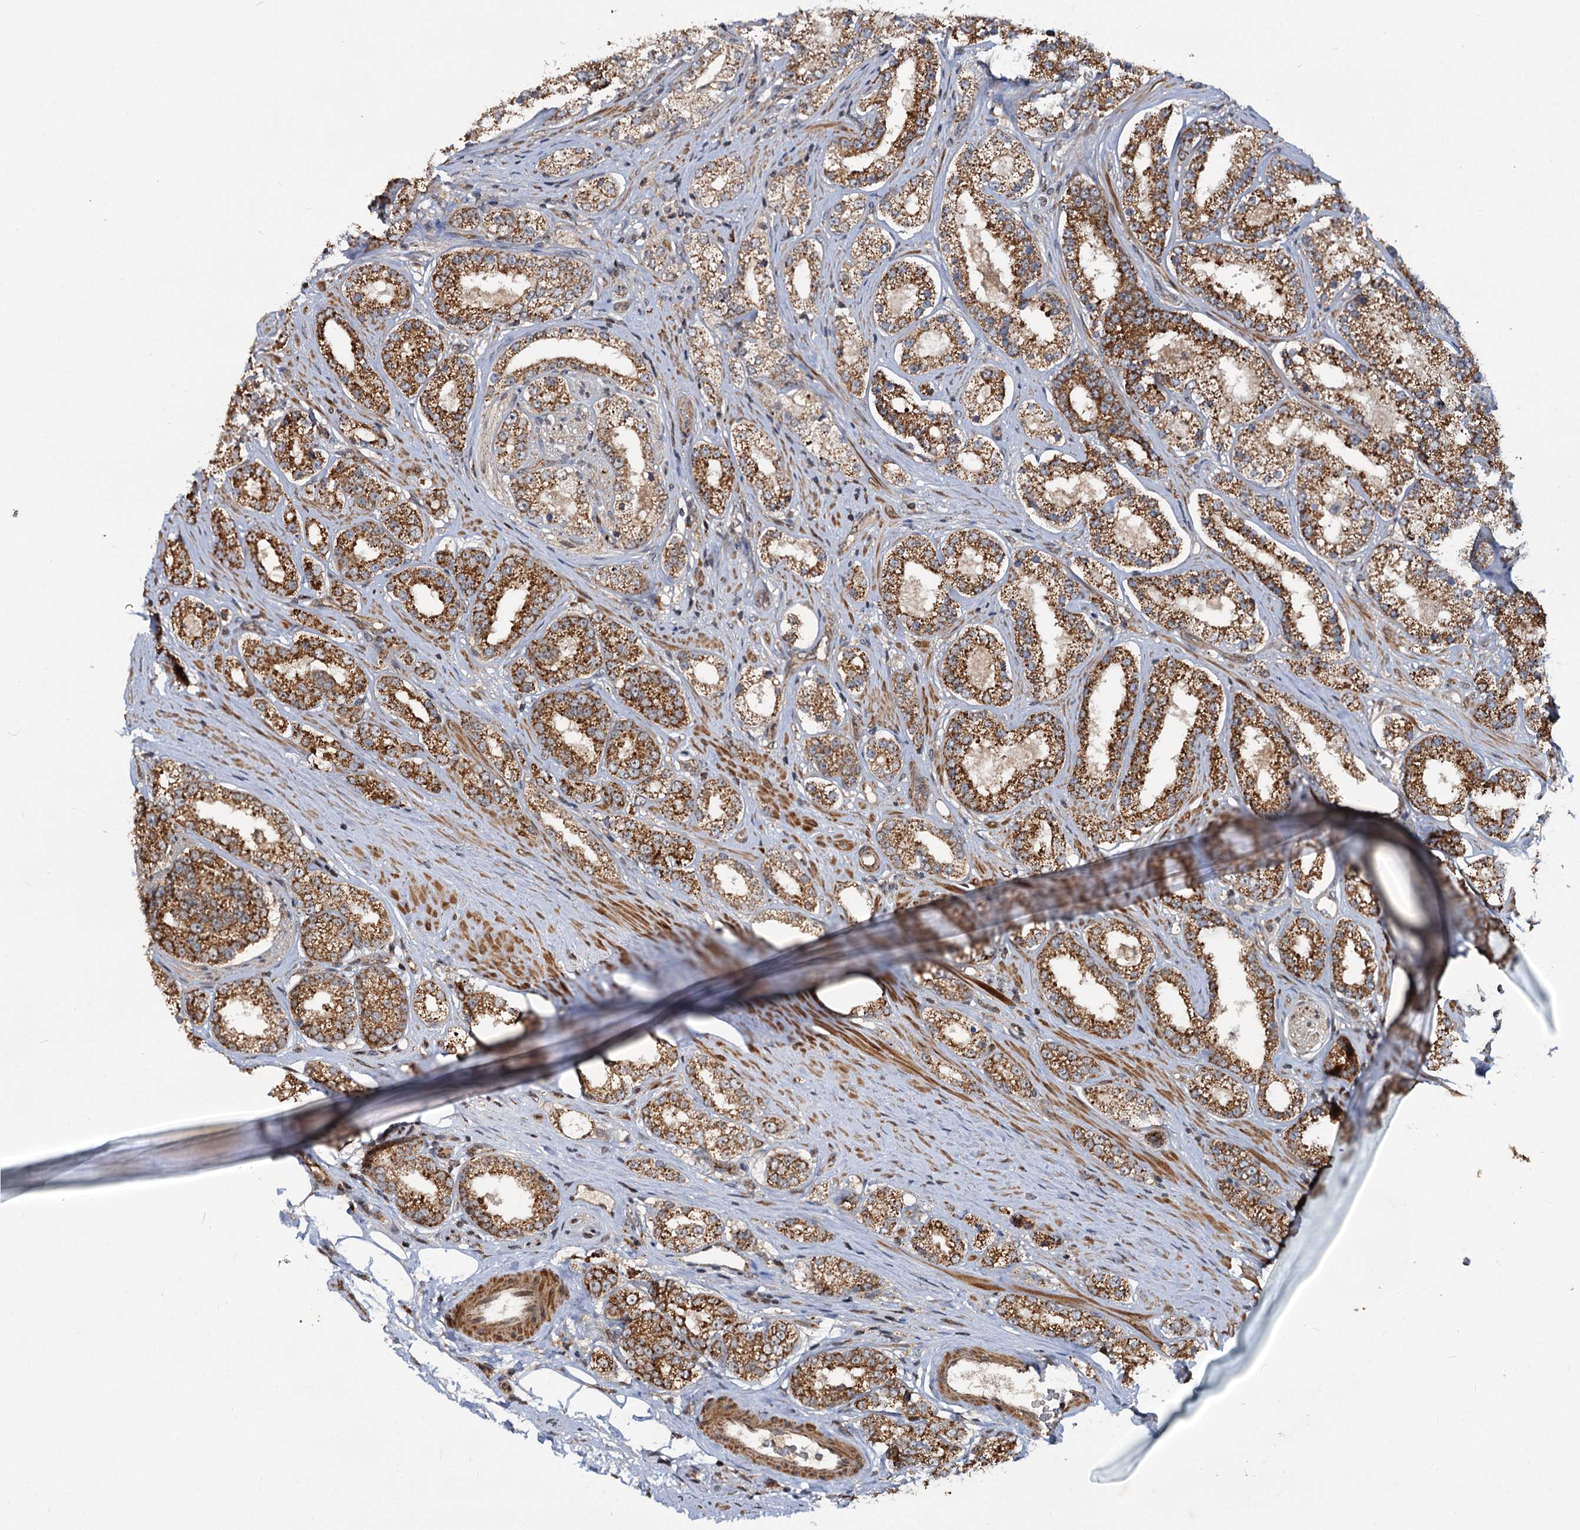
{"staining": {"intensity": "strong", "quantity": ">75%", "location": "cytoplasmic/membranous"}, "tissue": "prostate cancer", "cell_type": "Tumor cells", "image_type": "cancer", "snomed": [{"axis": "morphology", "description": "Normal tissue, NOS"}, {"axis": "morphology", "description": "Adenocarcinoma, High grade"}, {"axis": "topography", "description": "Prostate"}], "caption": "Approximately >75% of tumor cells in prostate cancer (high-grade adenocarcinoma) exhibit strong cytoplasmic/membranous protein staining as visualized by brown immunohistochemical staining.", "gene": "CEP76", "patient": {"sex": "male", "age": 83}}